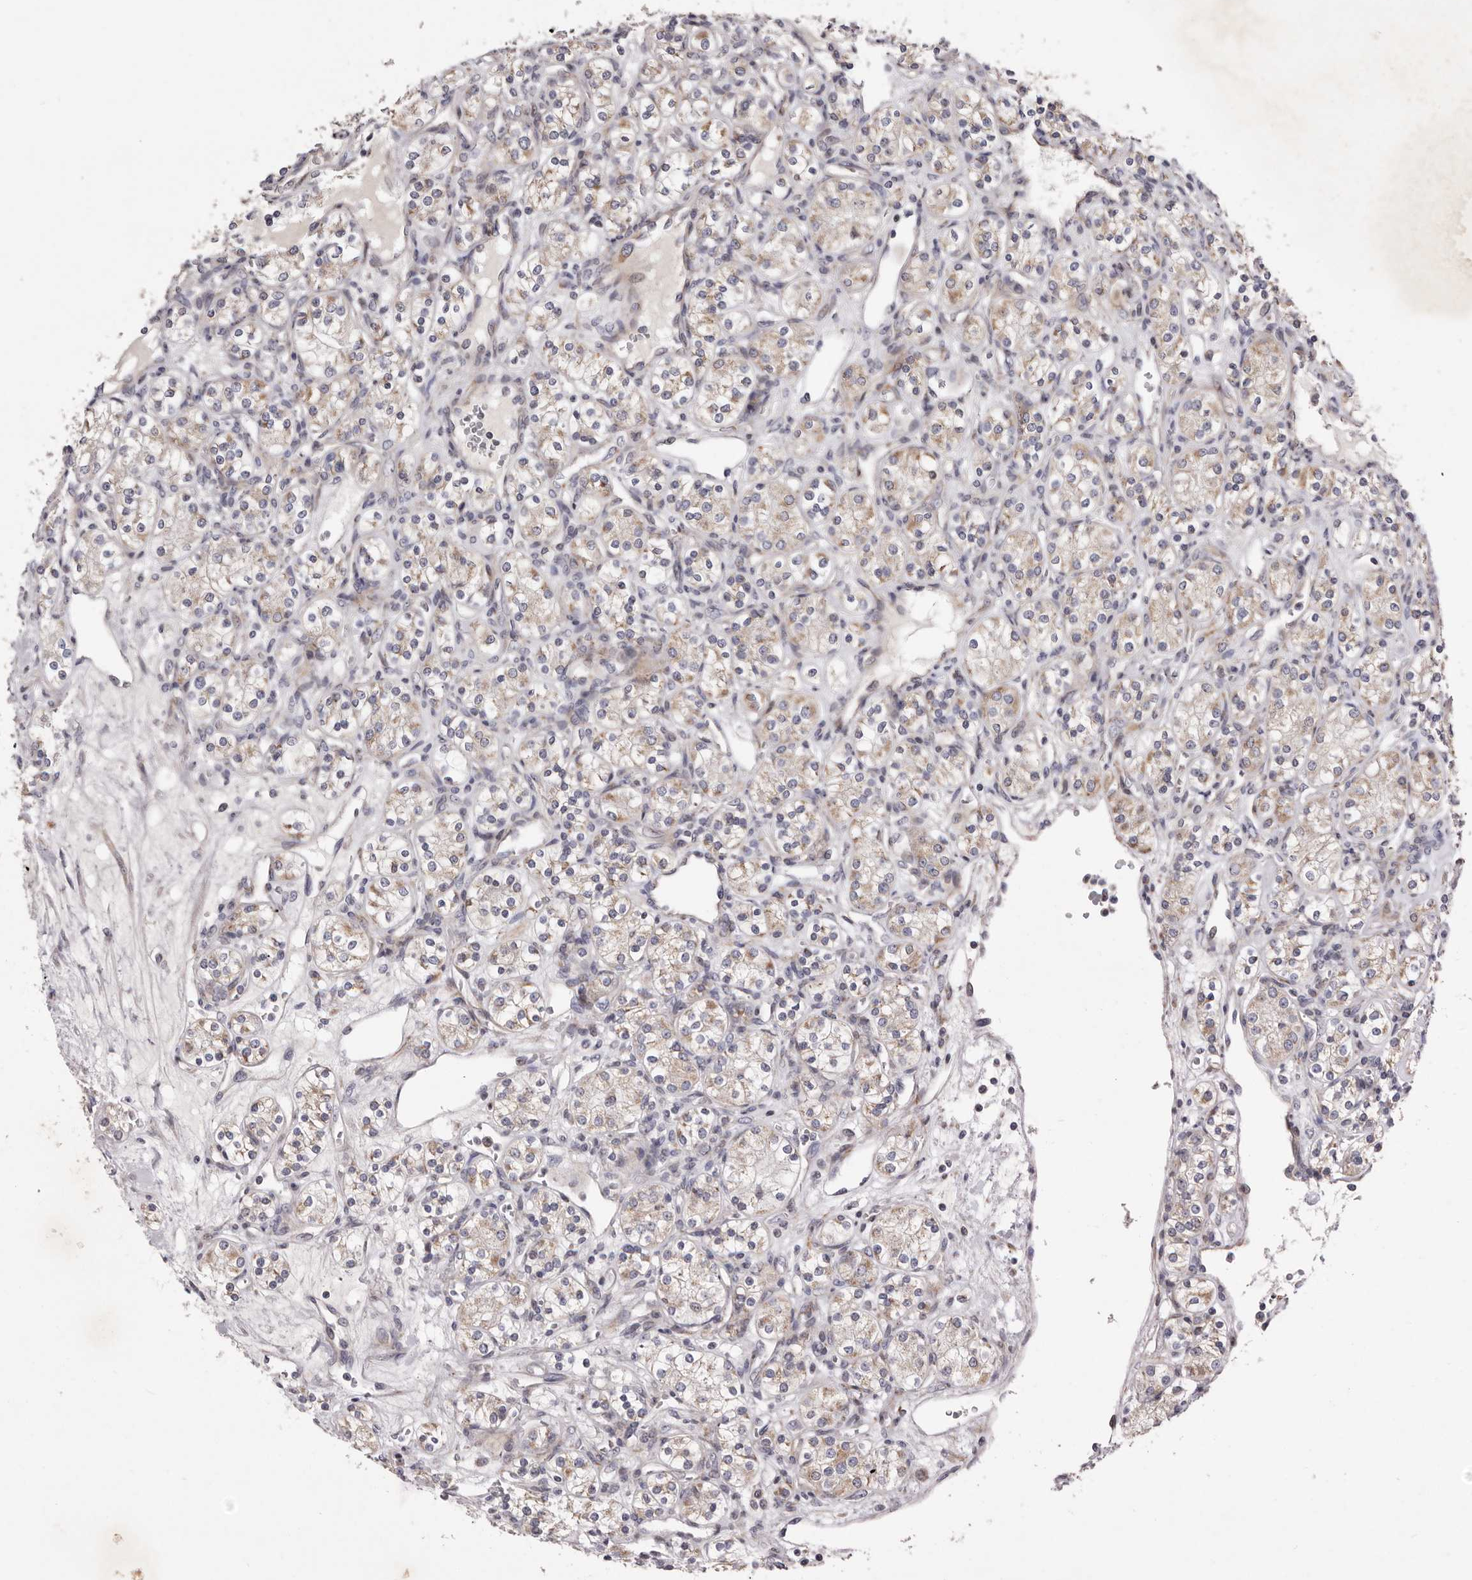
{"staining": {"intensity": "weak", "quantity": ">75%", "location": "cytoplasmic/membranous"}, "tissue": "renal cancer", "cell_type": "Tumor cells", "image_type": "cancer", "snomed": [{"axis": "morphology", "description": "Adenocarcinoma, NOS"}, {"axis": "topography", "description": "Kidney"}], "caption": "Immunohistochemical staining of renal cancer shows low levels of weak cytoplasmic/membranous staining in approximately >75% of tumor cells. (Brightfield microscopy of DAB IHC at high magnification).", "gene": "TIMM17B", "patient": {"sex": "male", "age": 77}}